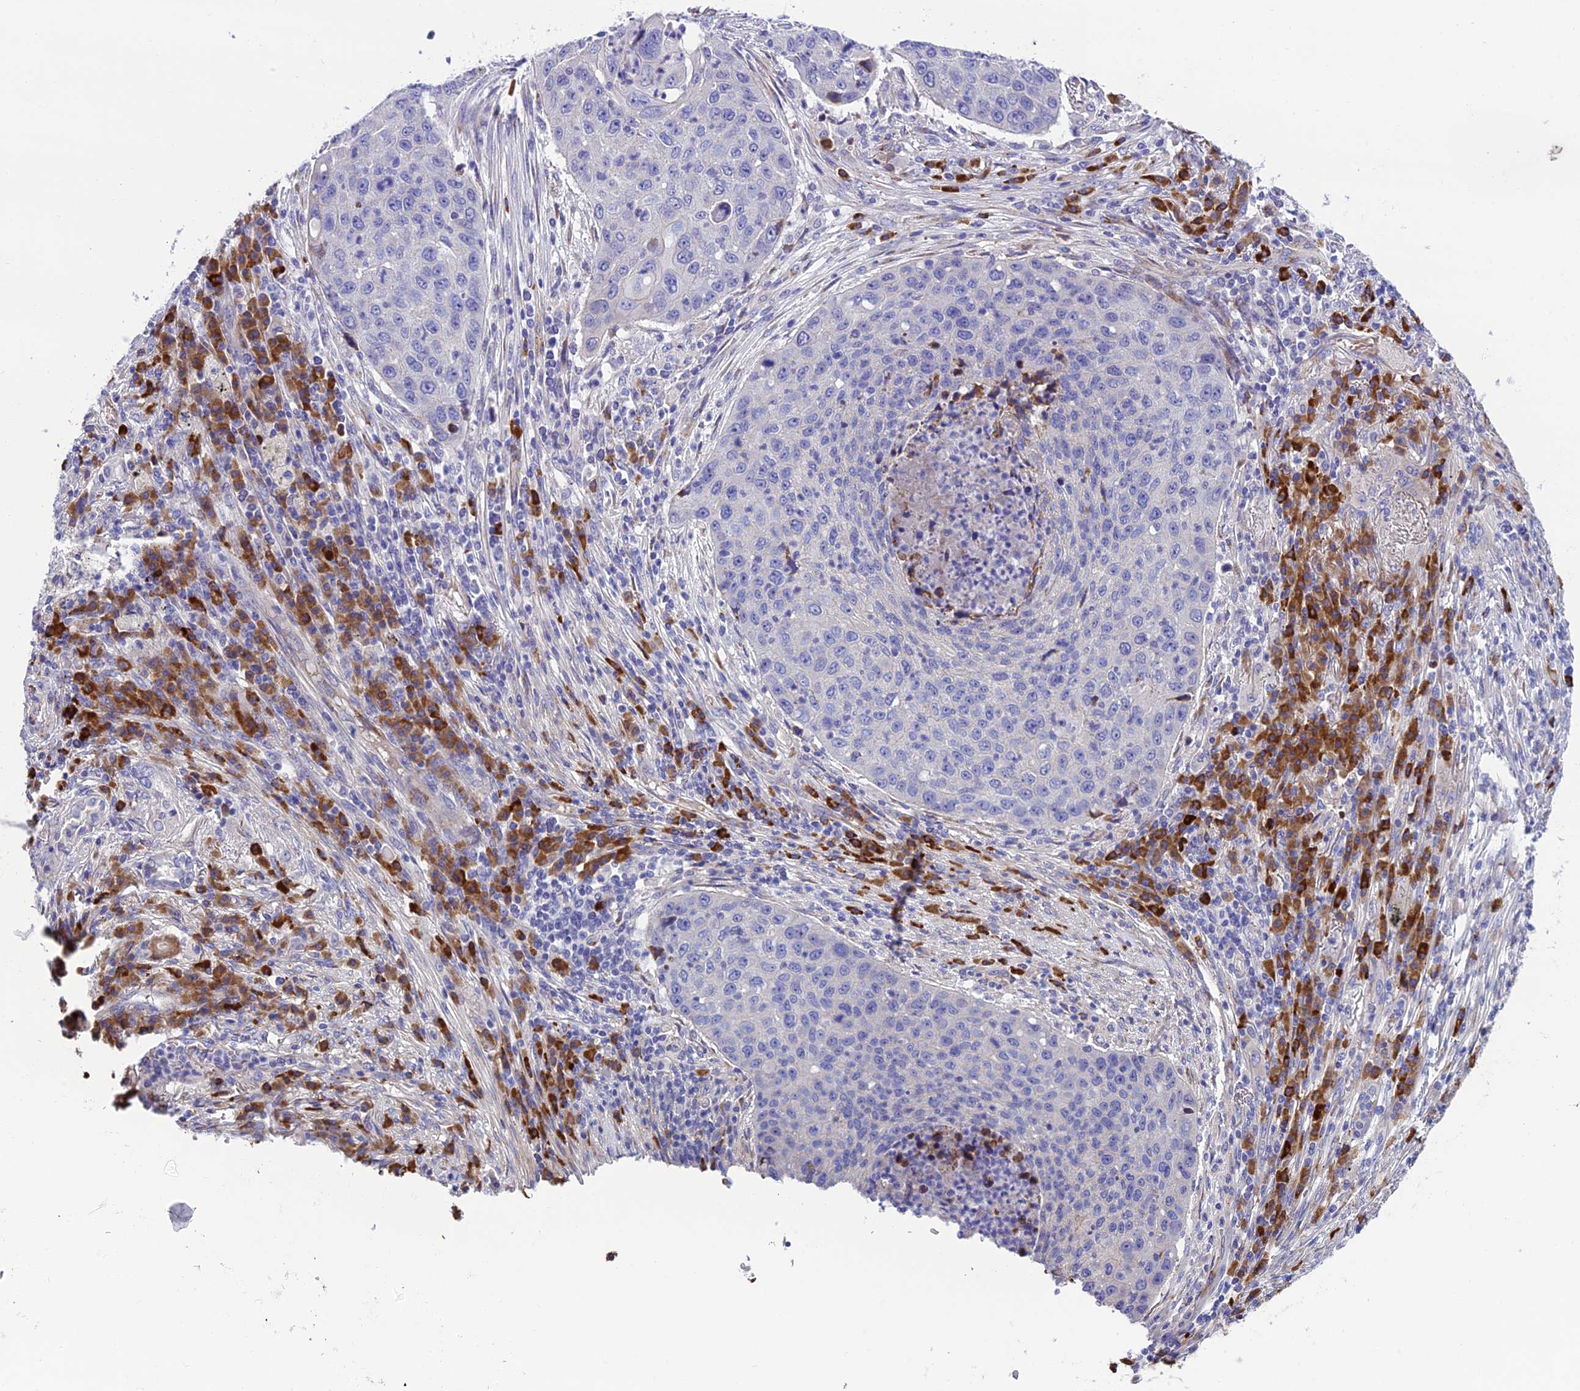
{"staining": {"intensity": "negative", "quantity": "none", "location": "none"}, "tissue": "lung cancer", "cell_type": "Tumor cells", "image_type": "cancer", "snomed": [{"axis": "morphology", "description": "Squamous cell carcinoma, NOS"}, {"axis": "topography", "description": "Lung"}], "caption": "Tumor cells show no significant staining in lung cancer.", "gene": "MACIR", "patient": {"sex": "female", "age": 63}}